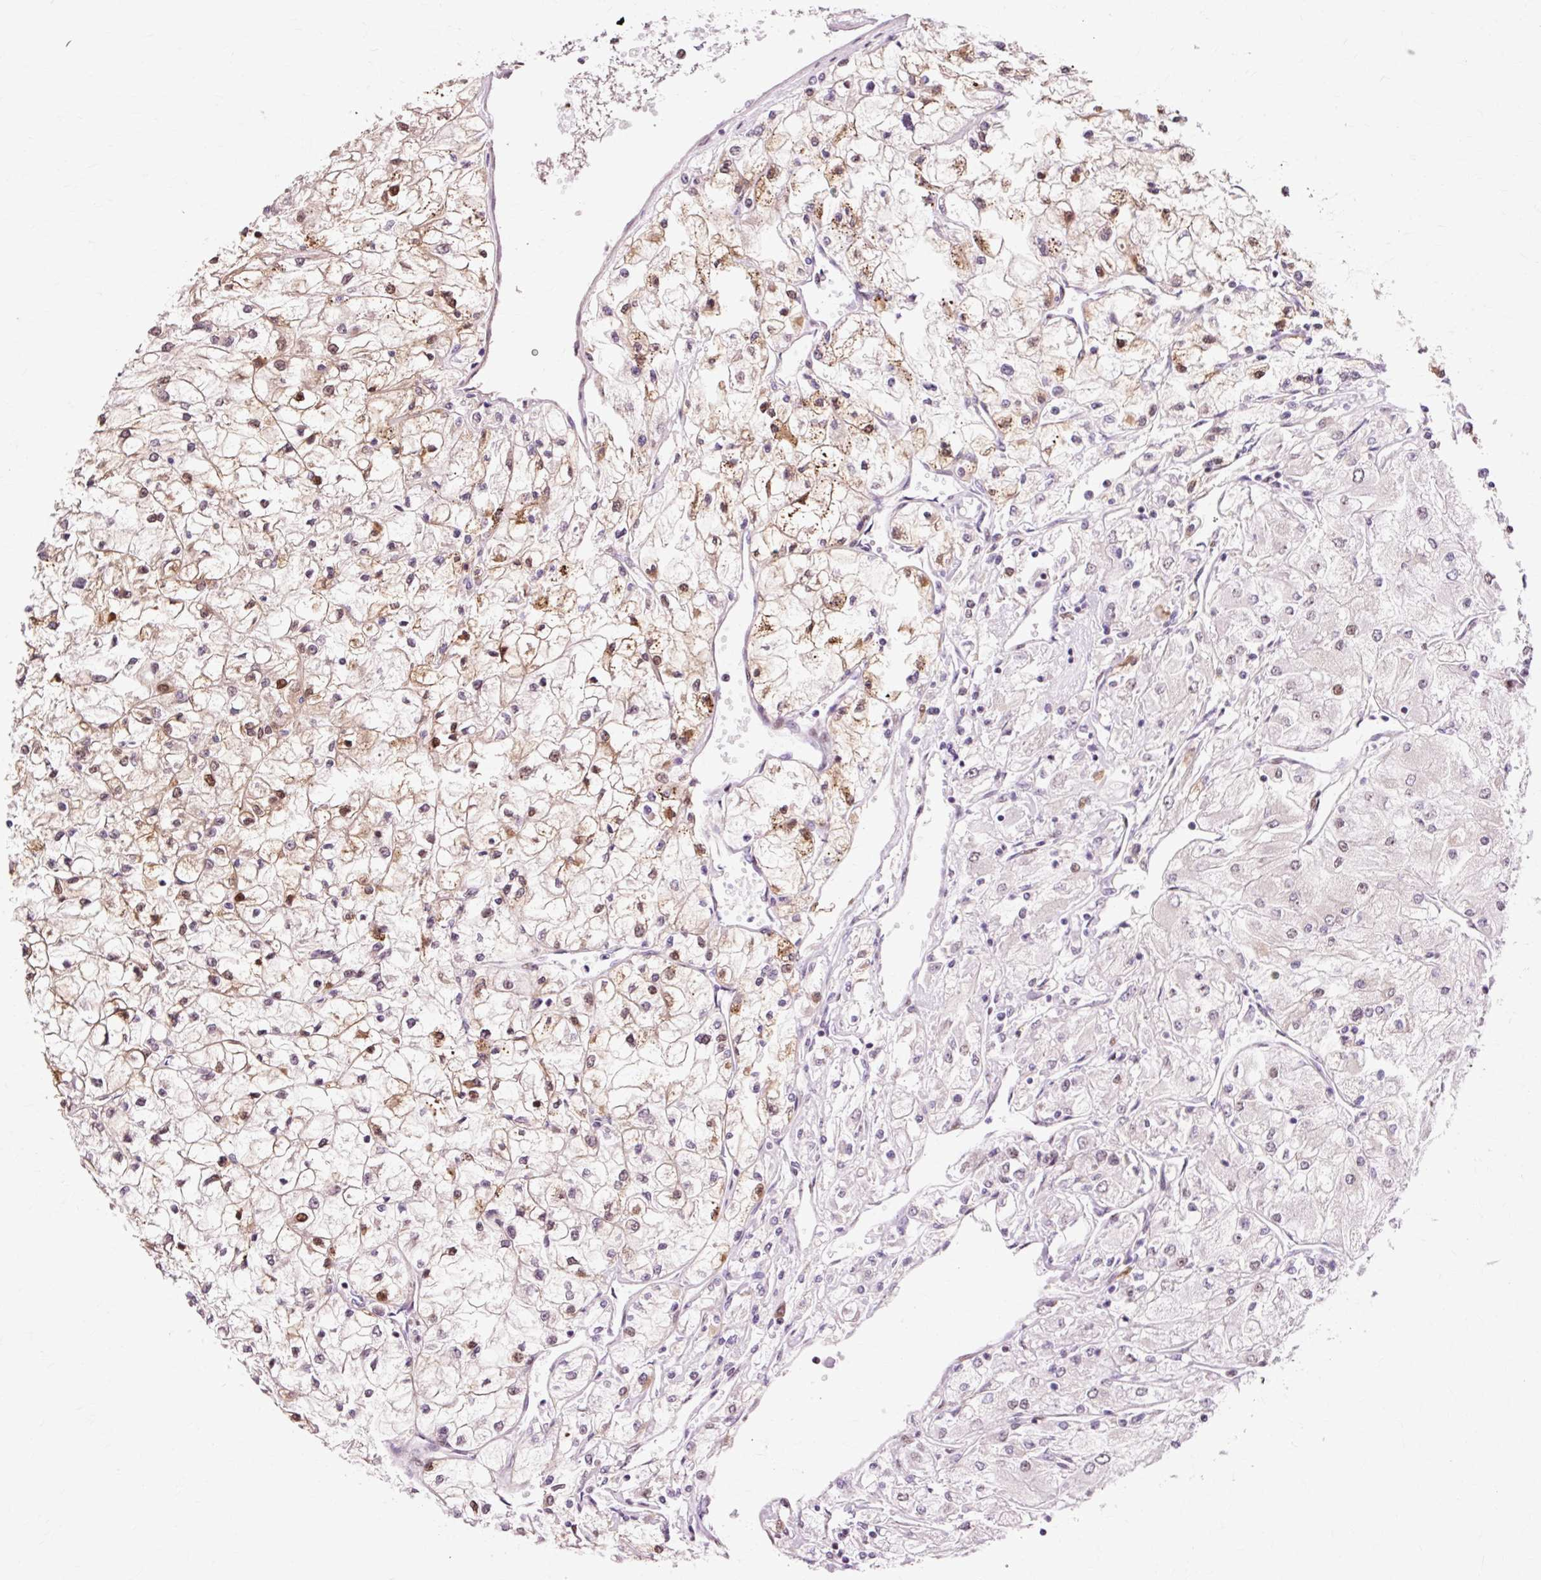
{"staining": {"intensity": "moderate", "quantity": "<25%", "location": "cytoplasmic/membranous,nuclear"}, "tissue": "renal cancer", "cell_type": "Tumor cells", "image_type": "cancer", "snomed": [{"axis": "morphology", "description": "Adenocarcinoma, NOS"}, {"axis": "topography", "description": "Kidney"}], "caption": "A high-resolution image shows immunohistochemistry staining of renal adenocarcinoma, which shows moderate cytoplasmic/membranous and nuclear positivity in about <25% of tumor cells.", "gene": "MACROD2", "patient": {"sex": "male", "age": 80}}